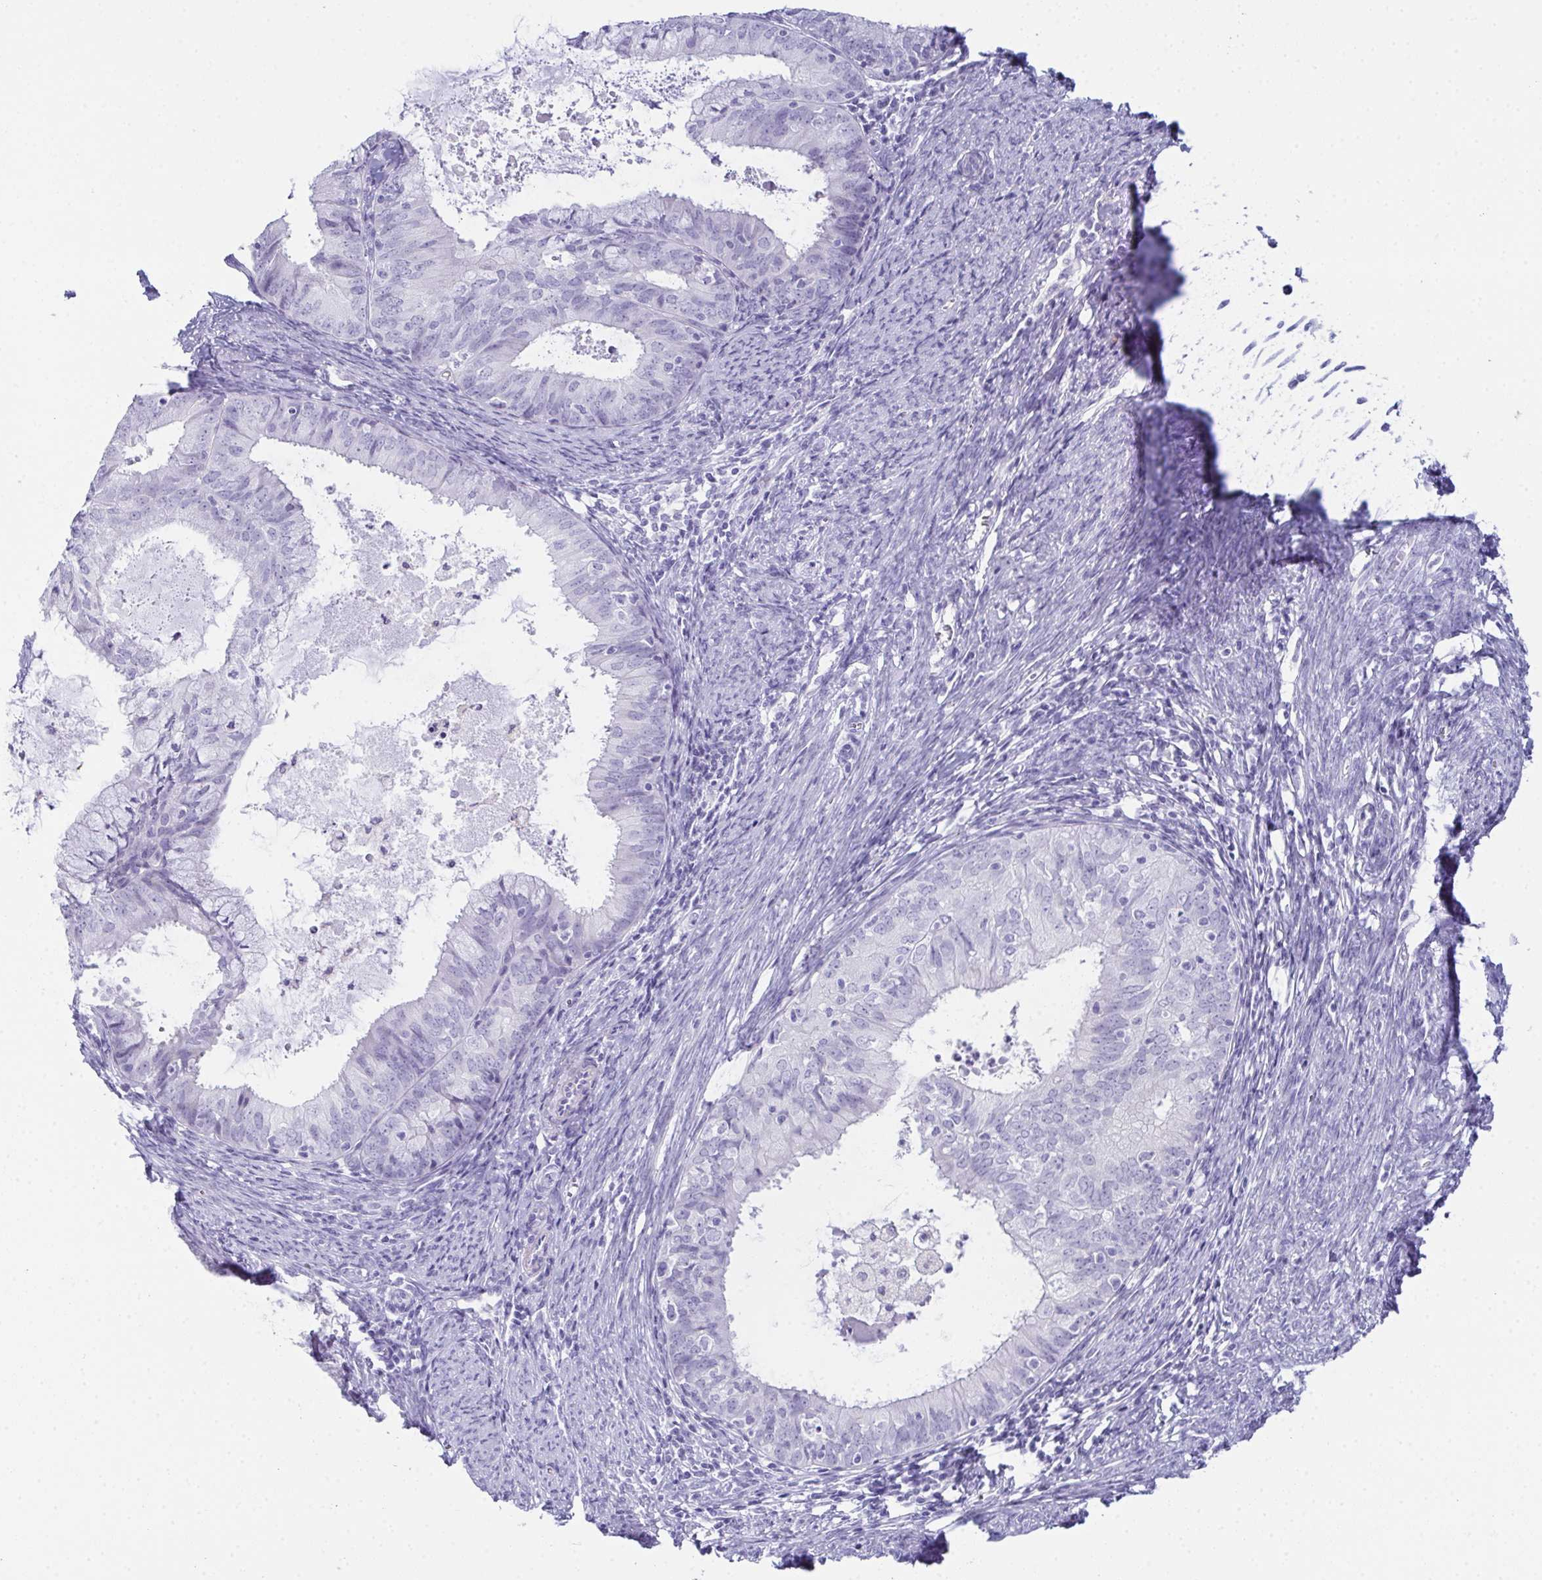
{"staining": {"intensity": "negative", "quantity": "none", "location": "none"}, "tissue": "endometrial cancer", "cell_type": "Tumor cells", "image_type": "cancer", "snomed": [{"axis": "morphology", "description": "Adenocarcinoma, NOS"}, {"axis": "topography", "description": "Endometrium"}], "caption": "Tumor cells show no significant expression in endometrial cancer (adenocarcinoma).", "gene": "TEX19", "patient": {"sex": "female", "age": 57}}